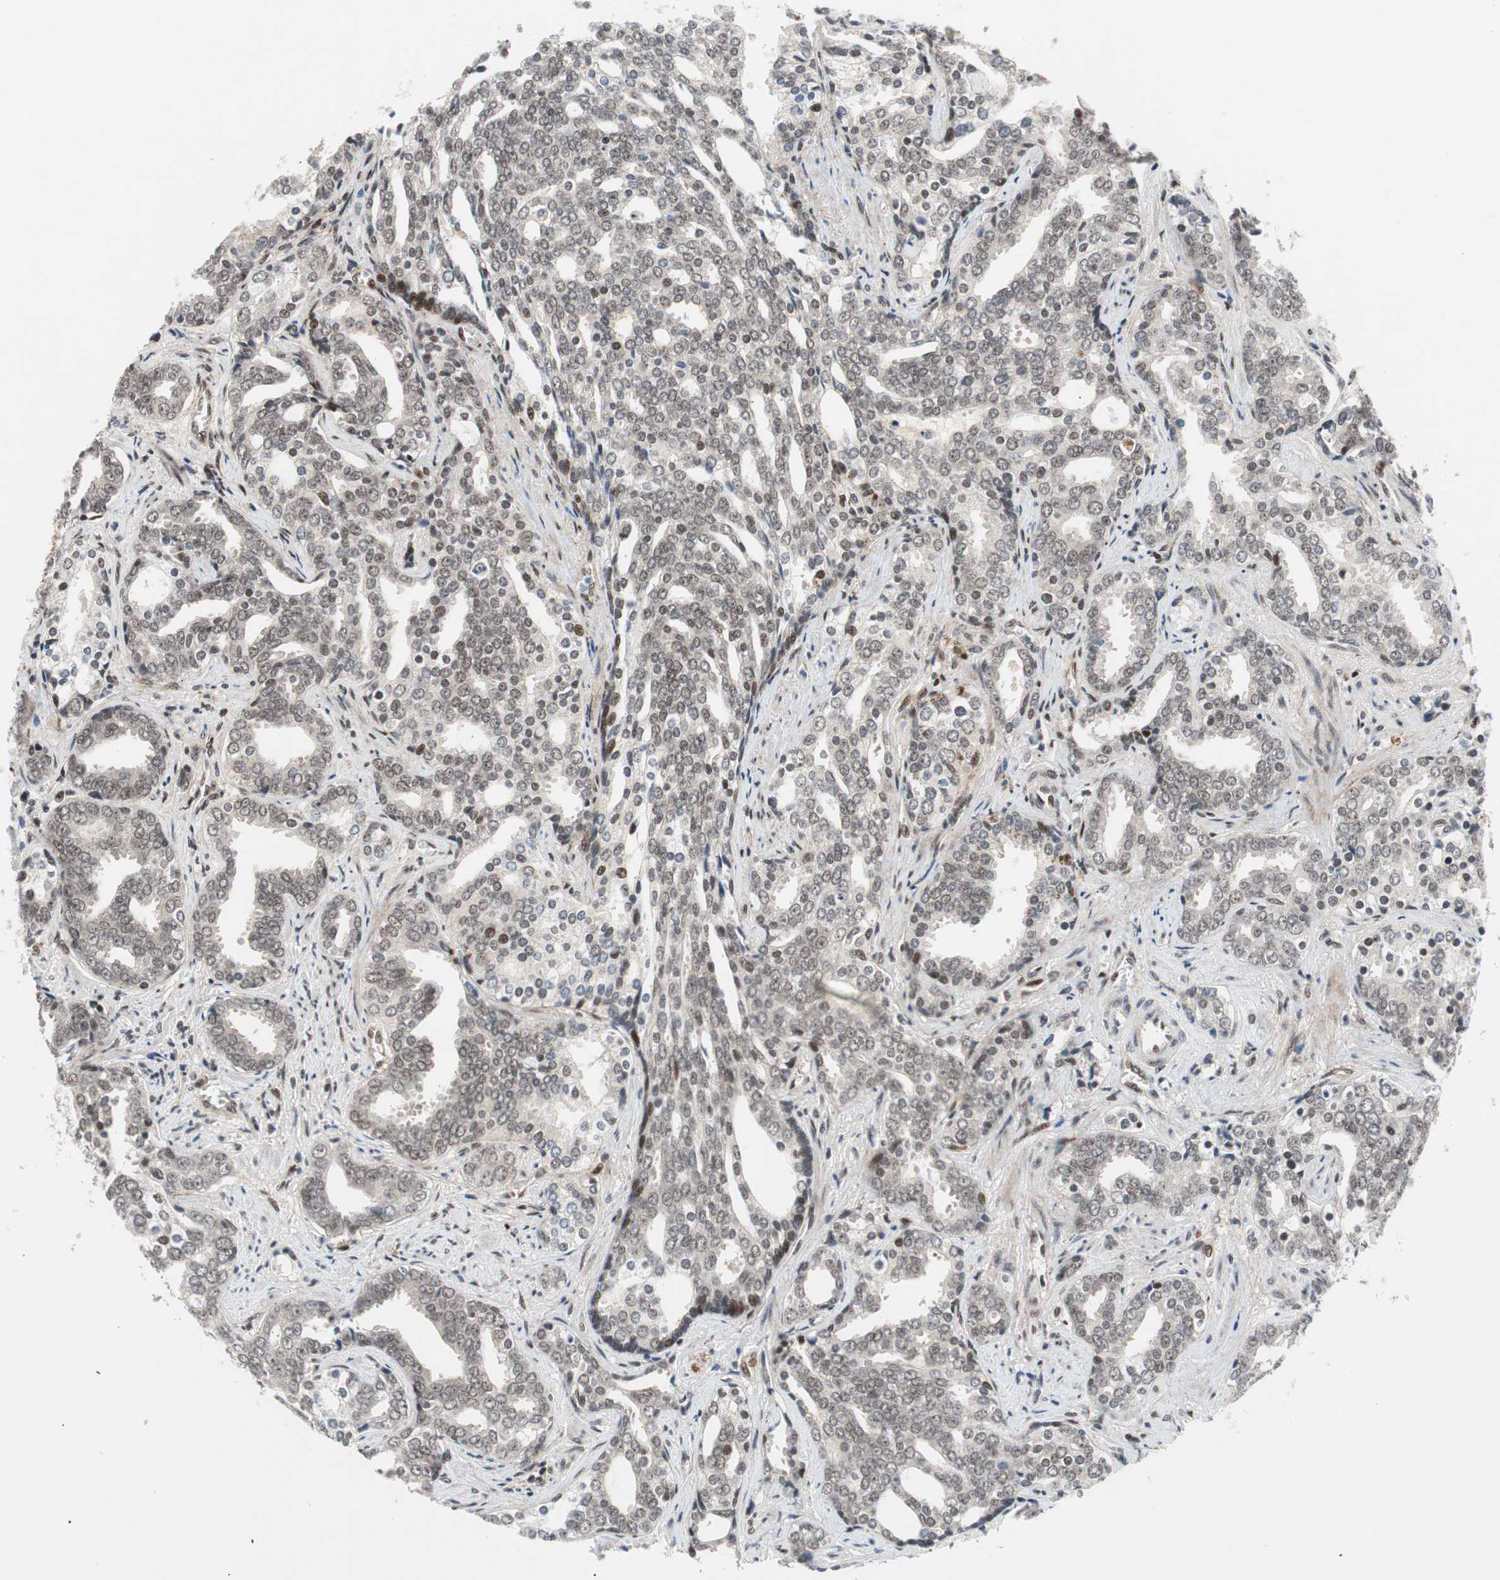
{"staining": {"intensity": "moderate", "quantity": ">75%", "location": "nuclear"}, "tissue": "prostate cancer", "cell_type": "Tumor cells", "image_type": "cancer", "snomed": [{"axis": "morphology", "description": "Adenocarcinoma, High grade"}, {"axis": "topography", "description": "Prostate"}], "caption": "This photomicrograph demonstrates immunohistochemistry staining of prostate cancer, with medium moderate nuclear expression in about >75% of tumor cells.", "gene": "TCF12", "patient": {"sex": "male", "age": 67}}